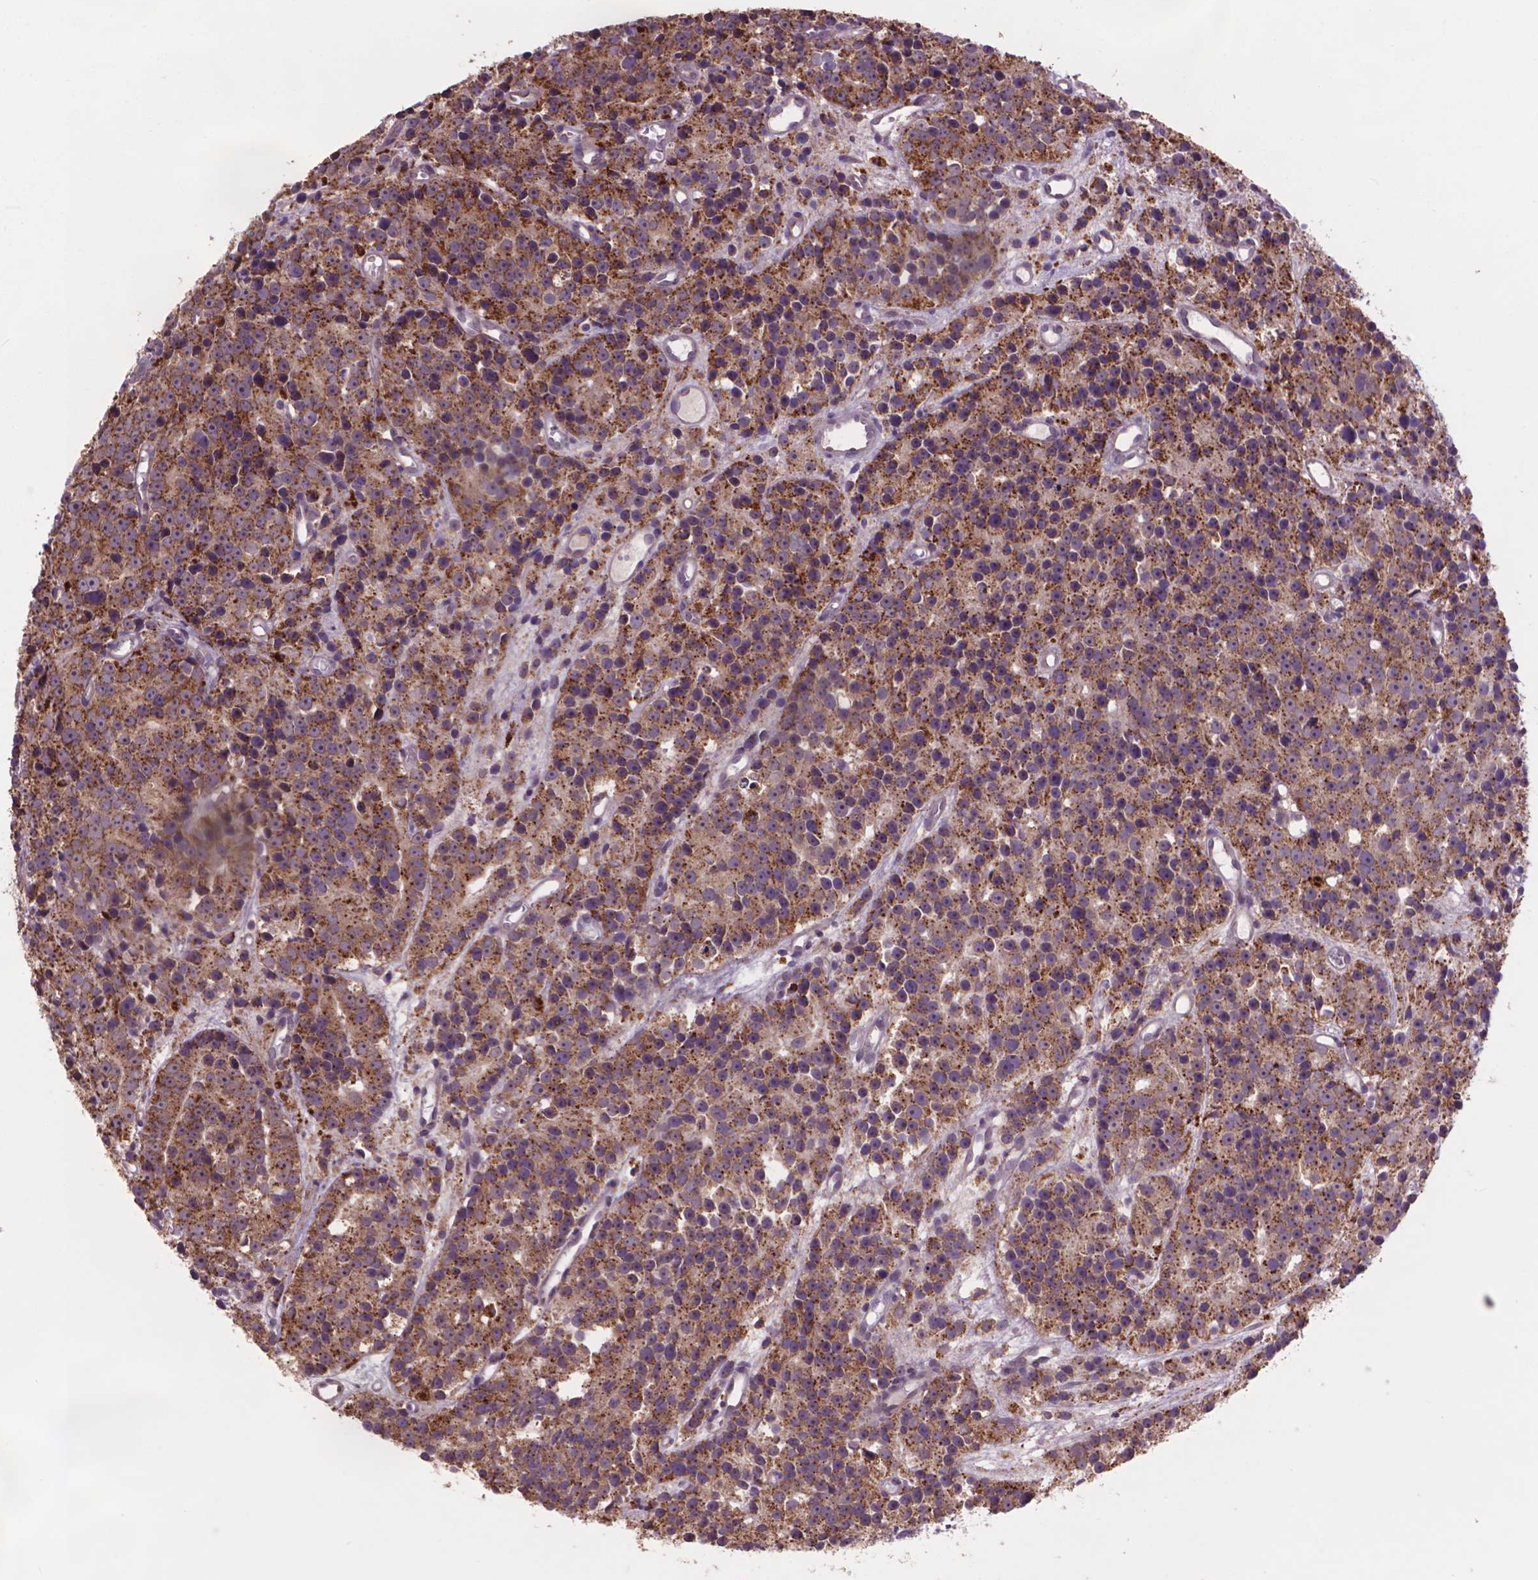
{"staining": {"intensity": "strong", "quantity": ">75%", "location": "cytoplasmic/membranous"}, "tissue": "prostate cancer", "cell_type": "Tumor cells", "image_type": "cancer", "snomed": [{"axis": "morphology", "description": "Adenocarcinoma, High grade"}, {"axis": "topography", "description": "Prostate"}], "caption": "About >75% of tumor cells in human prostate high-grade adenocarcinoma display strong cytoplasmic/membranous protein positivity as visualized by brown immunohistochemical staining.", "gene": "GLB1", "patient": {"sex": "male", "age": 77}}